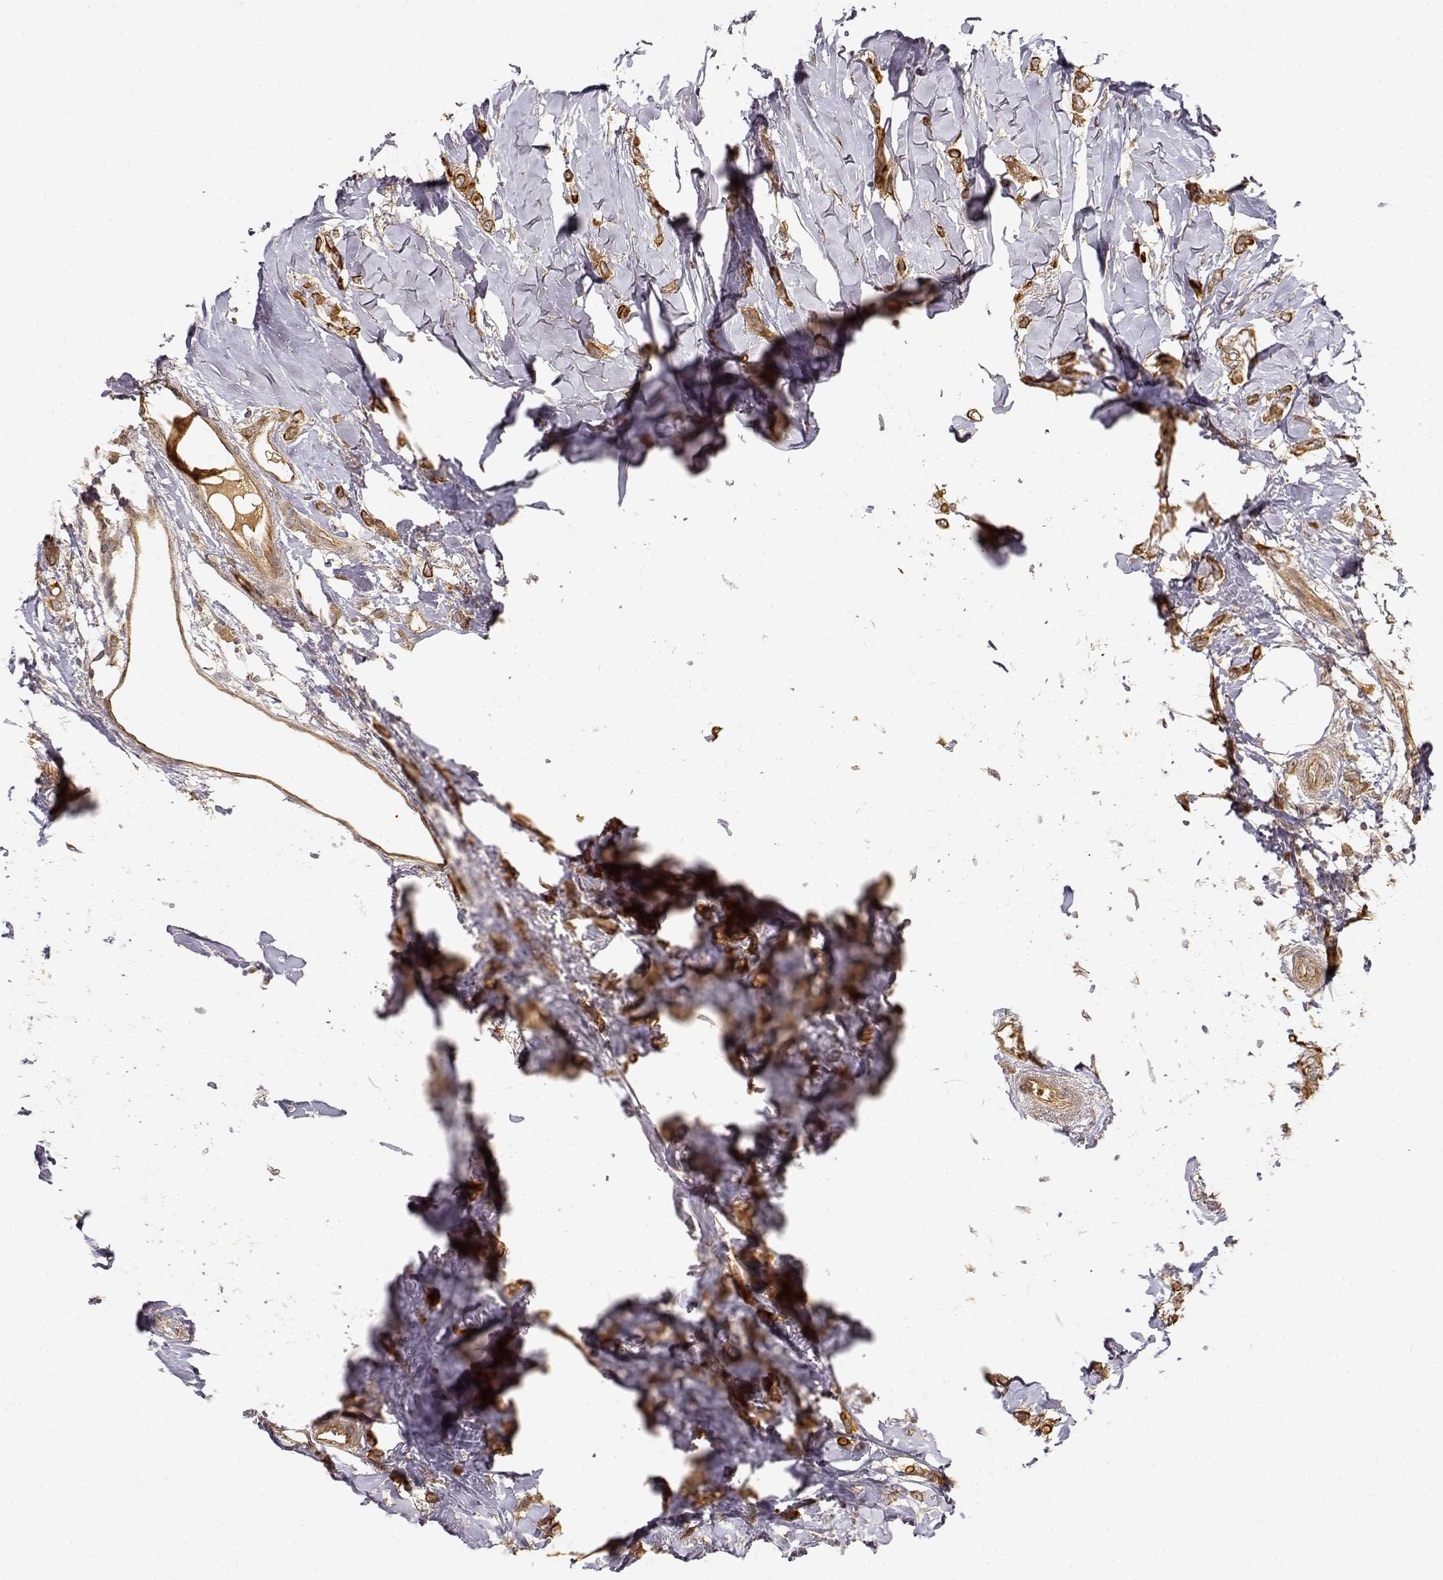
{"staining": {"intensity": "strong", "quantity": ">75%", "location": "cytoplasmic/membranous"}, "tissue": "breast cancer", "cell_type": "Tumor cells", "image_type": "cancer", "snomed": [{"axis": "morphology", "description": "Lobular carcinoma"}, {"axis": "topography", "description": "Breast"}], "caption": "Immunohistochemical staining of breast cancer (lobular carcinoma) demonstrates strong cytoplasmic/membranous protein staining in about >75% of tumor cells. (IHC, brightfield microscopy, high magnification).", "gene": "CDK5RAP2", "patient": {"sex": "female", "age": 66}}